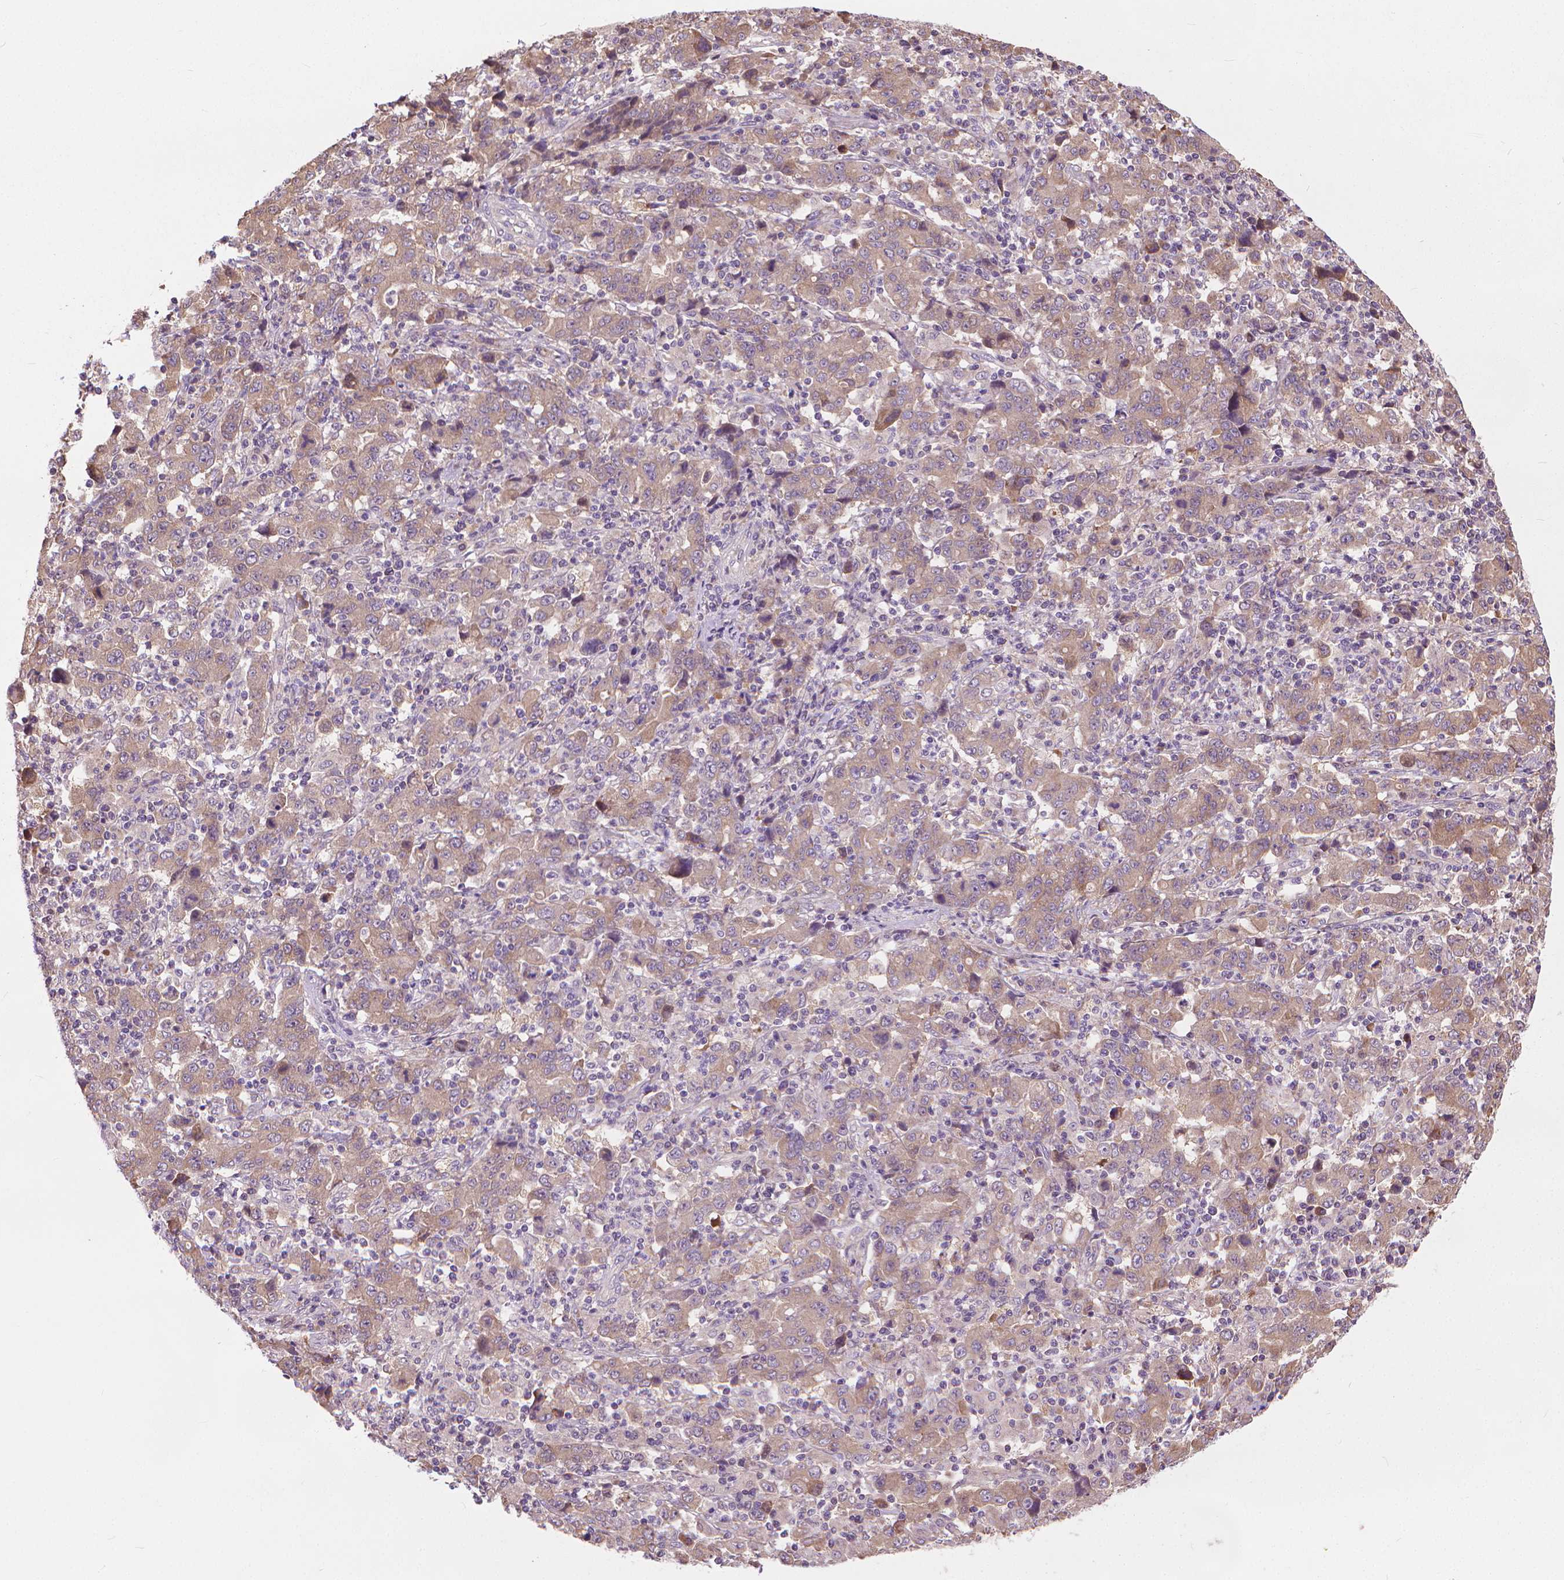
{"staining": {"intensity": "weak", "quantity": ">75%", "location": "cytoplasmic/membranous"}, "tissue": "stomach cancer", "cell_type": "Tumor cells", "image_type": "cancer", "snomed": [{"axis": "morphology", "description": "Adenocarcinoma, NOS"}, {"axis": "topography", "description": "Stomach, upper"}], "caption": "Tumor cells reveal low levels of weak cytoplasmic/membranous positivity in about >75% of cells in stomach cancer (adenocarcinoma).", "gene": "NUDT1", "patient": {"sex": "male", "age": 69}}